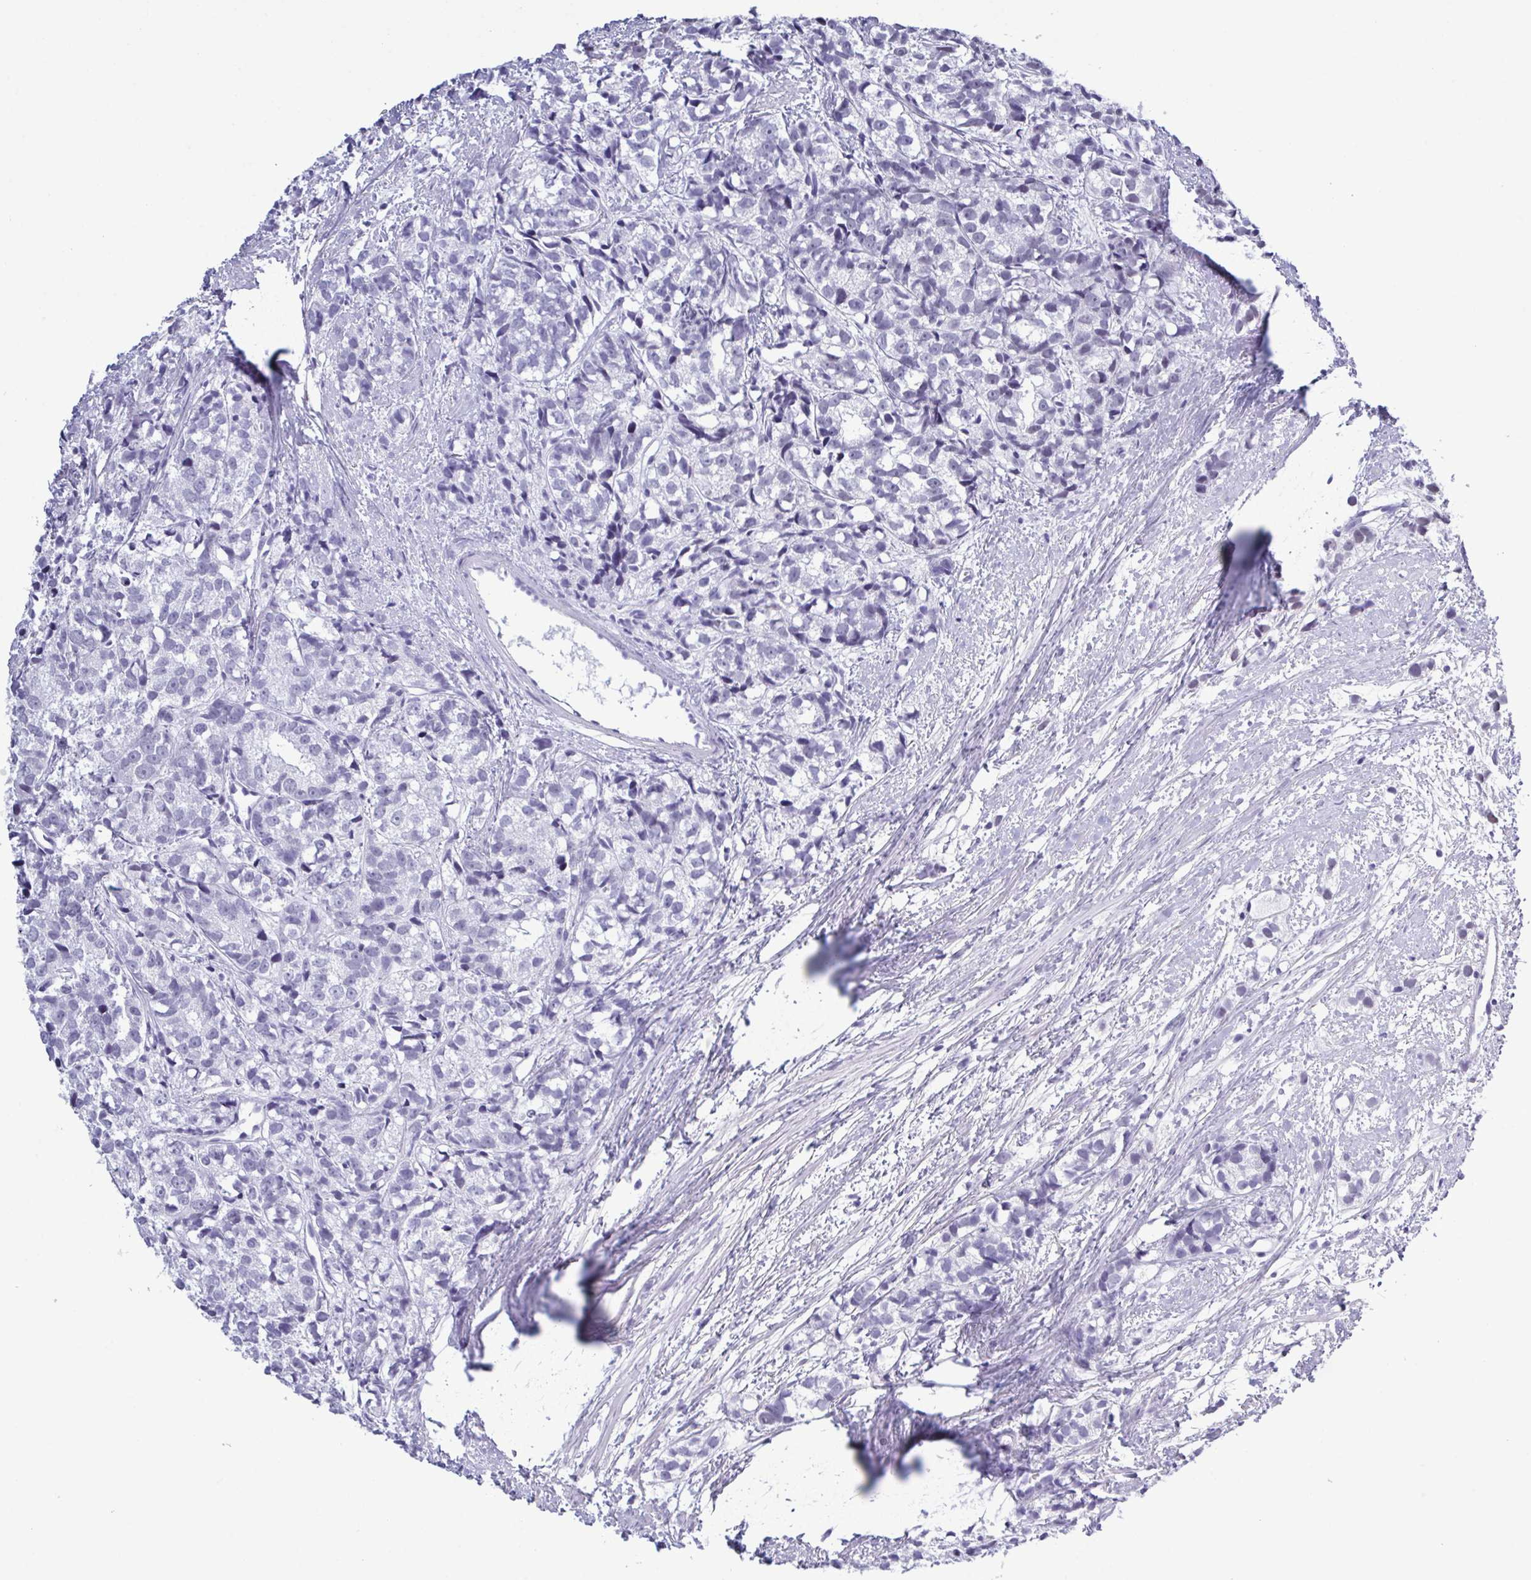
{"staining": {"intensity": "moderate", "quantity": "25%-75%", "location": "nuclear"}, "tissue": "prostate cancer", "cell_type": "Tumor cells", "image_type": "cancer", "snomed": [{"axis": "morphology", "description": "Adenocarcinoma, High grade"}, {"axis": "topography", "description": "Prostate"}], "caption": "The histopathology image exhibits immunohistochemical staining of prostate high-grade adenocarcinoma. There is moderate nuclear staining is seen in approximately 25%-75% of tumor cells. The staining is performed using DAB (3,3'-diaminobenzidine) brown chromogen to label protein expression. The nuclei are counter-stained blue using hematoxylin.", "gene": "SUGP2", "patient": {"sex": "male", "age": 77}}